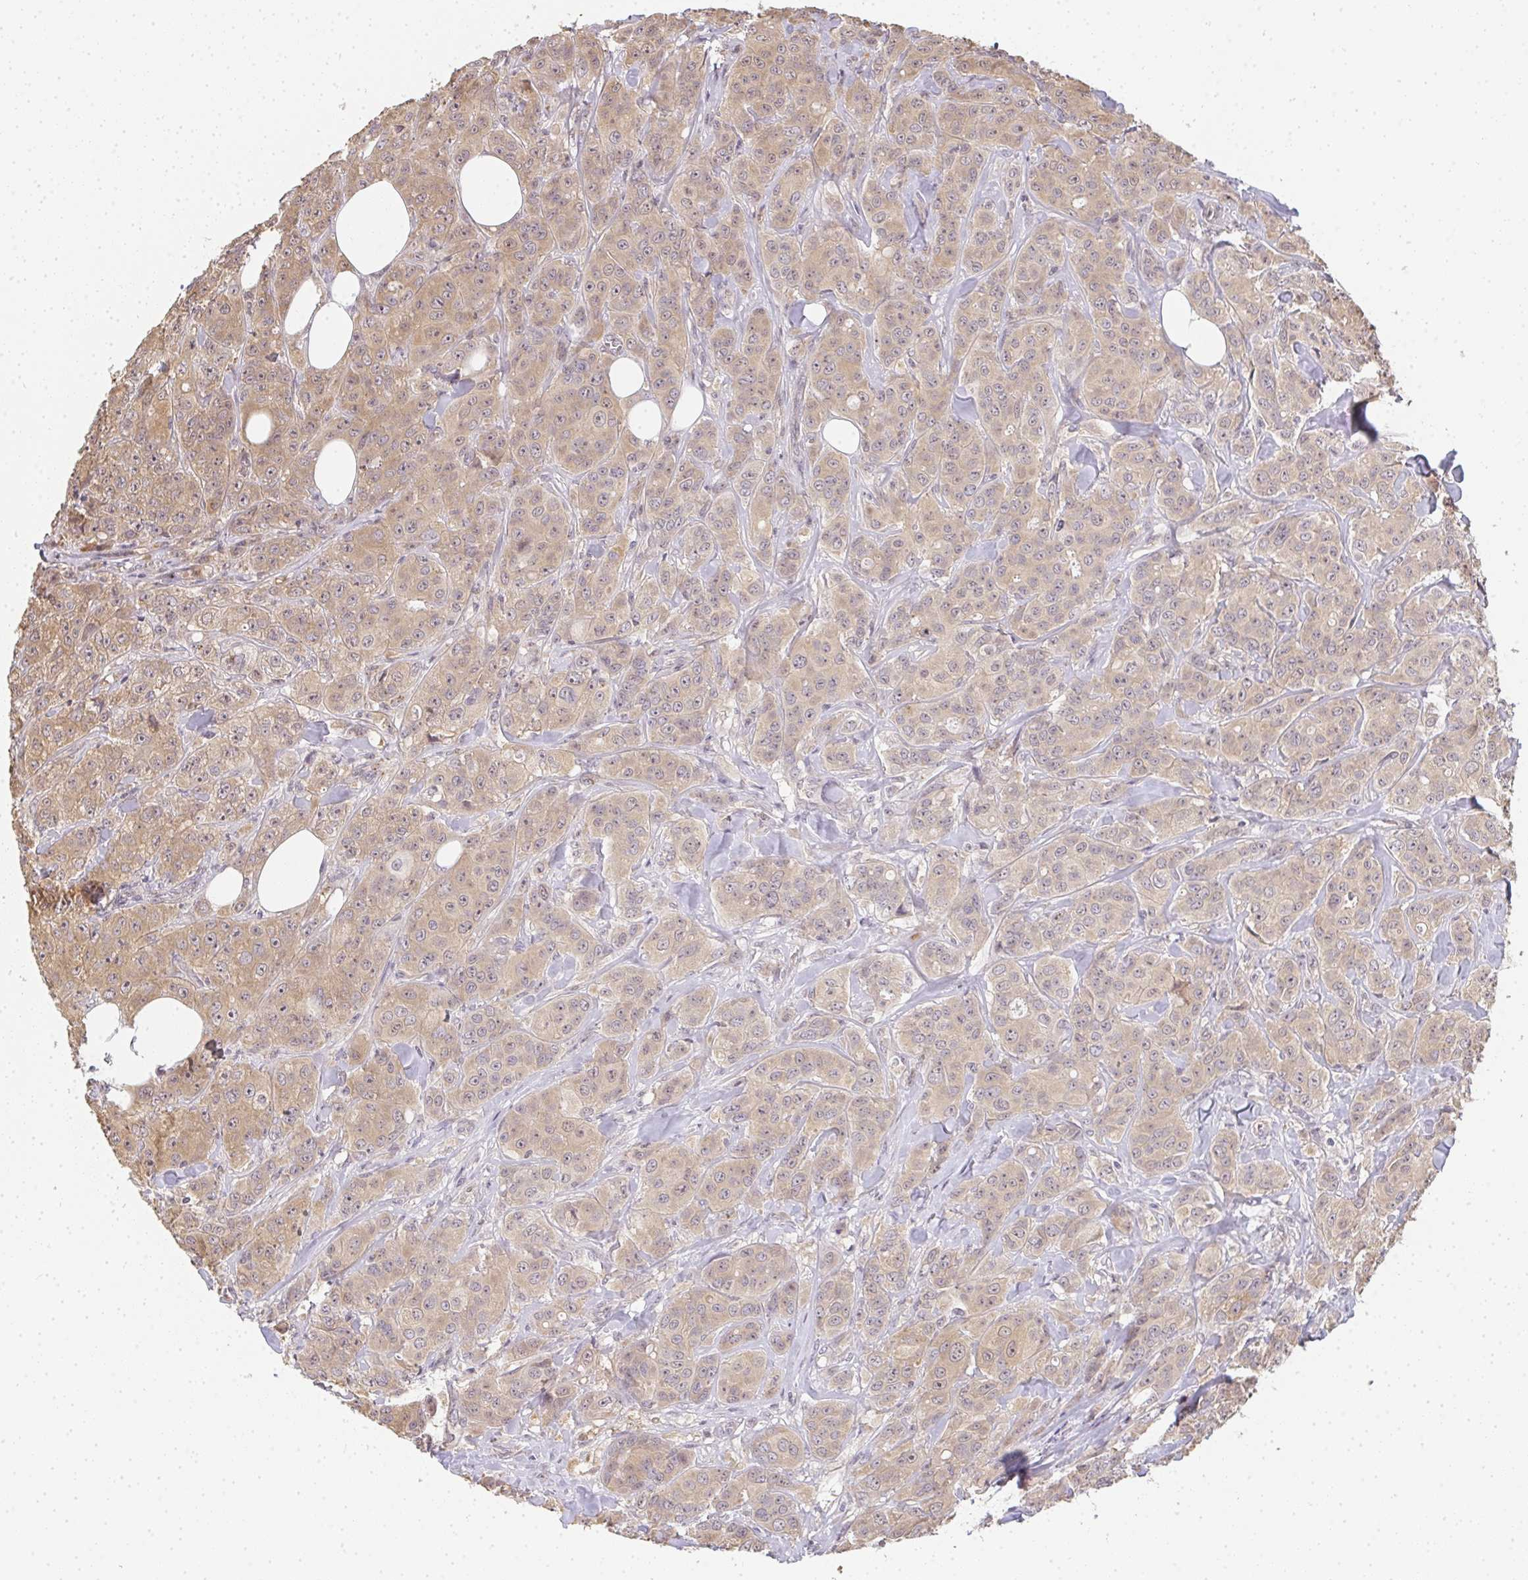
{"staining": {"intensity": "weak", "quantity": ">75%", "location": "cytoplasmic/membranous"}, "tissue": "breast cancer", "cell_type": "Tumor cells", "image_type": "cancer", "snomed": [{"axis": "morphology", "description": "Normal tissue, NOS"}, {"axis": "morphology", "description": "Duct carcinoma"}, {"axis": "topography", "description": "Breast"}], "caption": "A photomicrograph of human infiltrating ductal carcinoma (breast) stained for a protein reveals weak cytoplasmic/membranous brown staining in tumor cells.", "gene": "SLC35B3", "patient": {"sex": "female", "age": 43}}